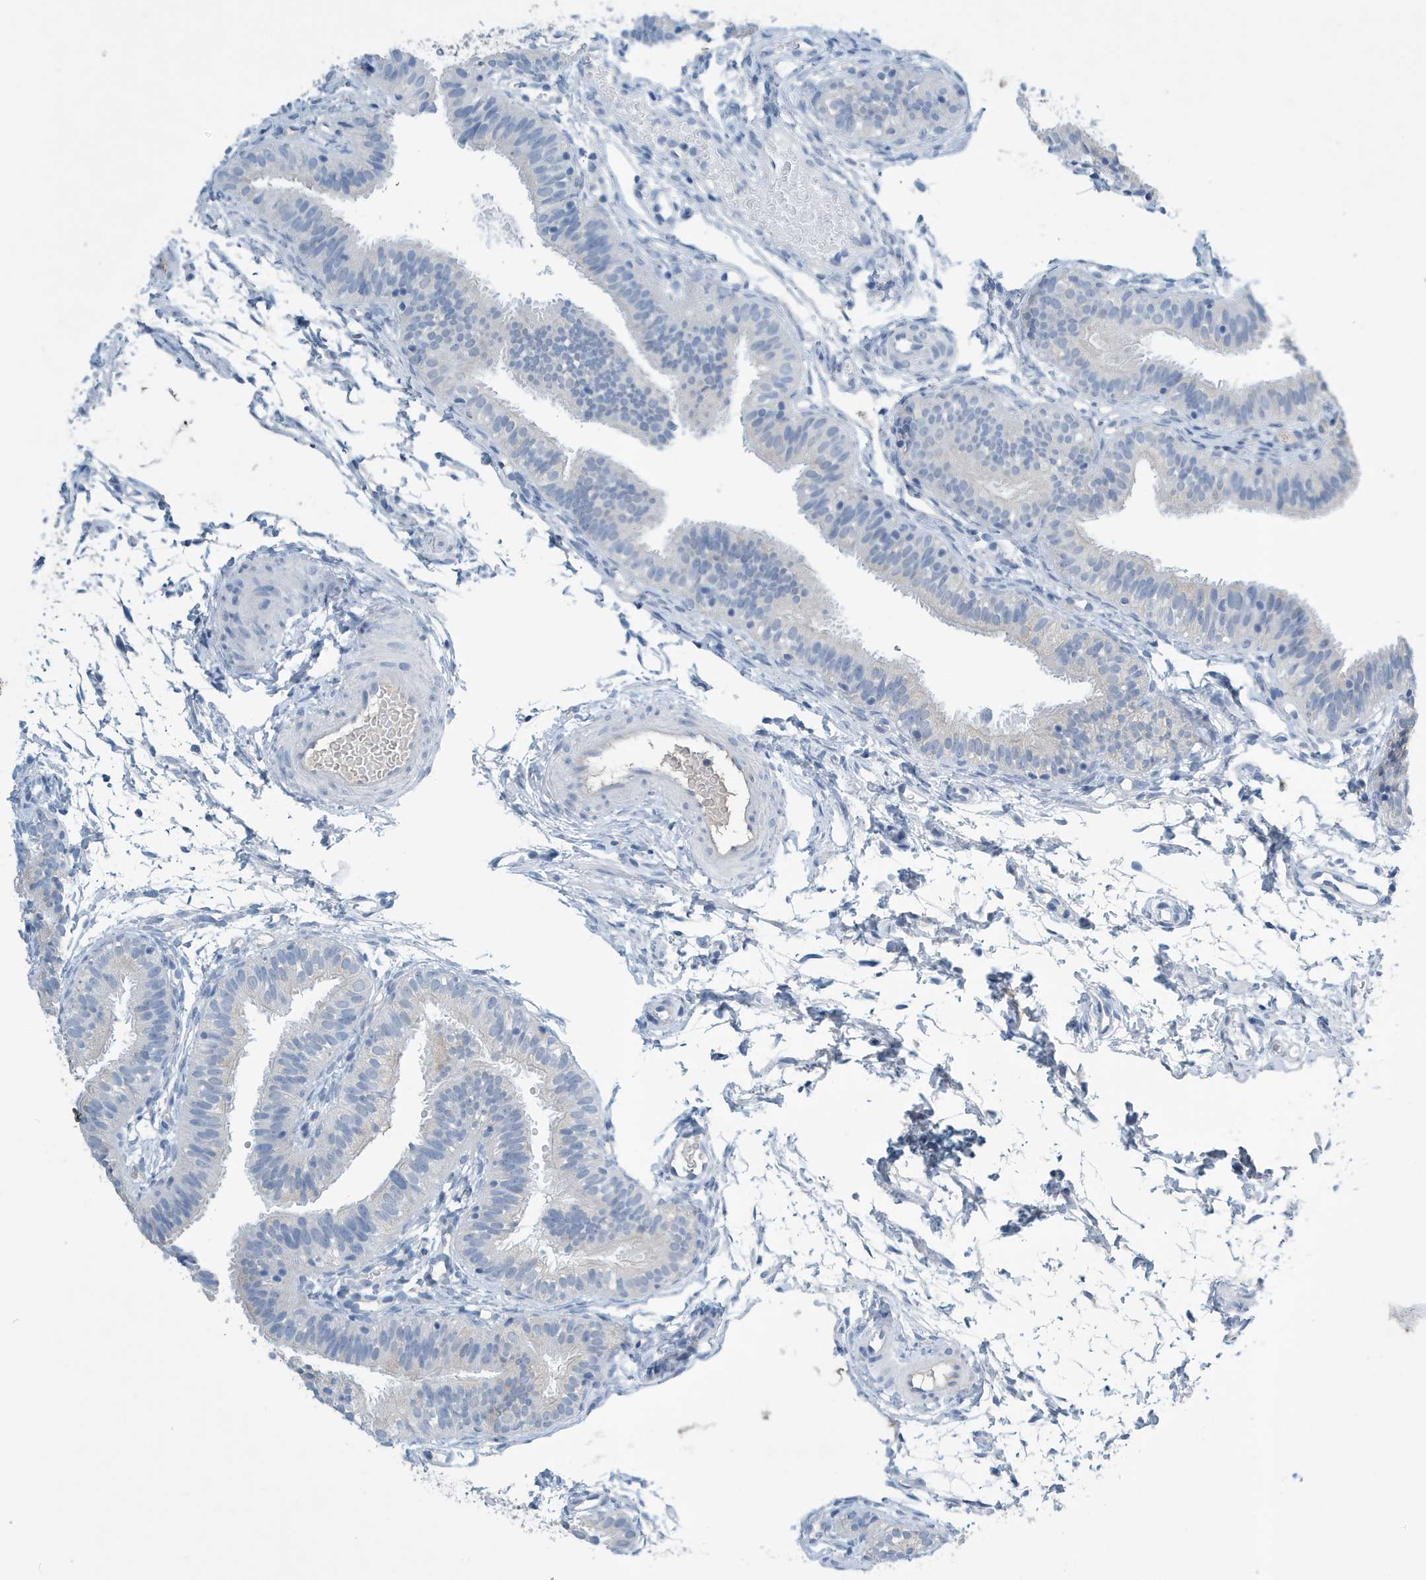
{"staining": {"intensity": "negative", "quantity": "none", "location": "none"}, "tissue": "fallopian tube", "cell_type": "Glandular cells", "image_type": "normal", "snomed": [{"axis": "morphology", "description": "Normal tissue, NOS"}, {"axis": "topography", "description": "Fallopian tube"}], "caption": "A micrograph of fallopian tube stained for a protein shows no brown staining in glandular cells. (DAB (3,3'-diaminobenzidine) IHC with hematoxylin counter stain).", "gene": "UGT2B4", "patient": {"sex": "female", "age": 35}}